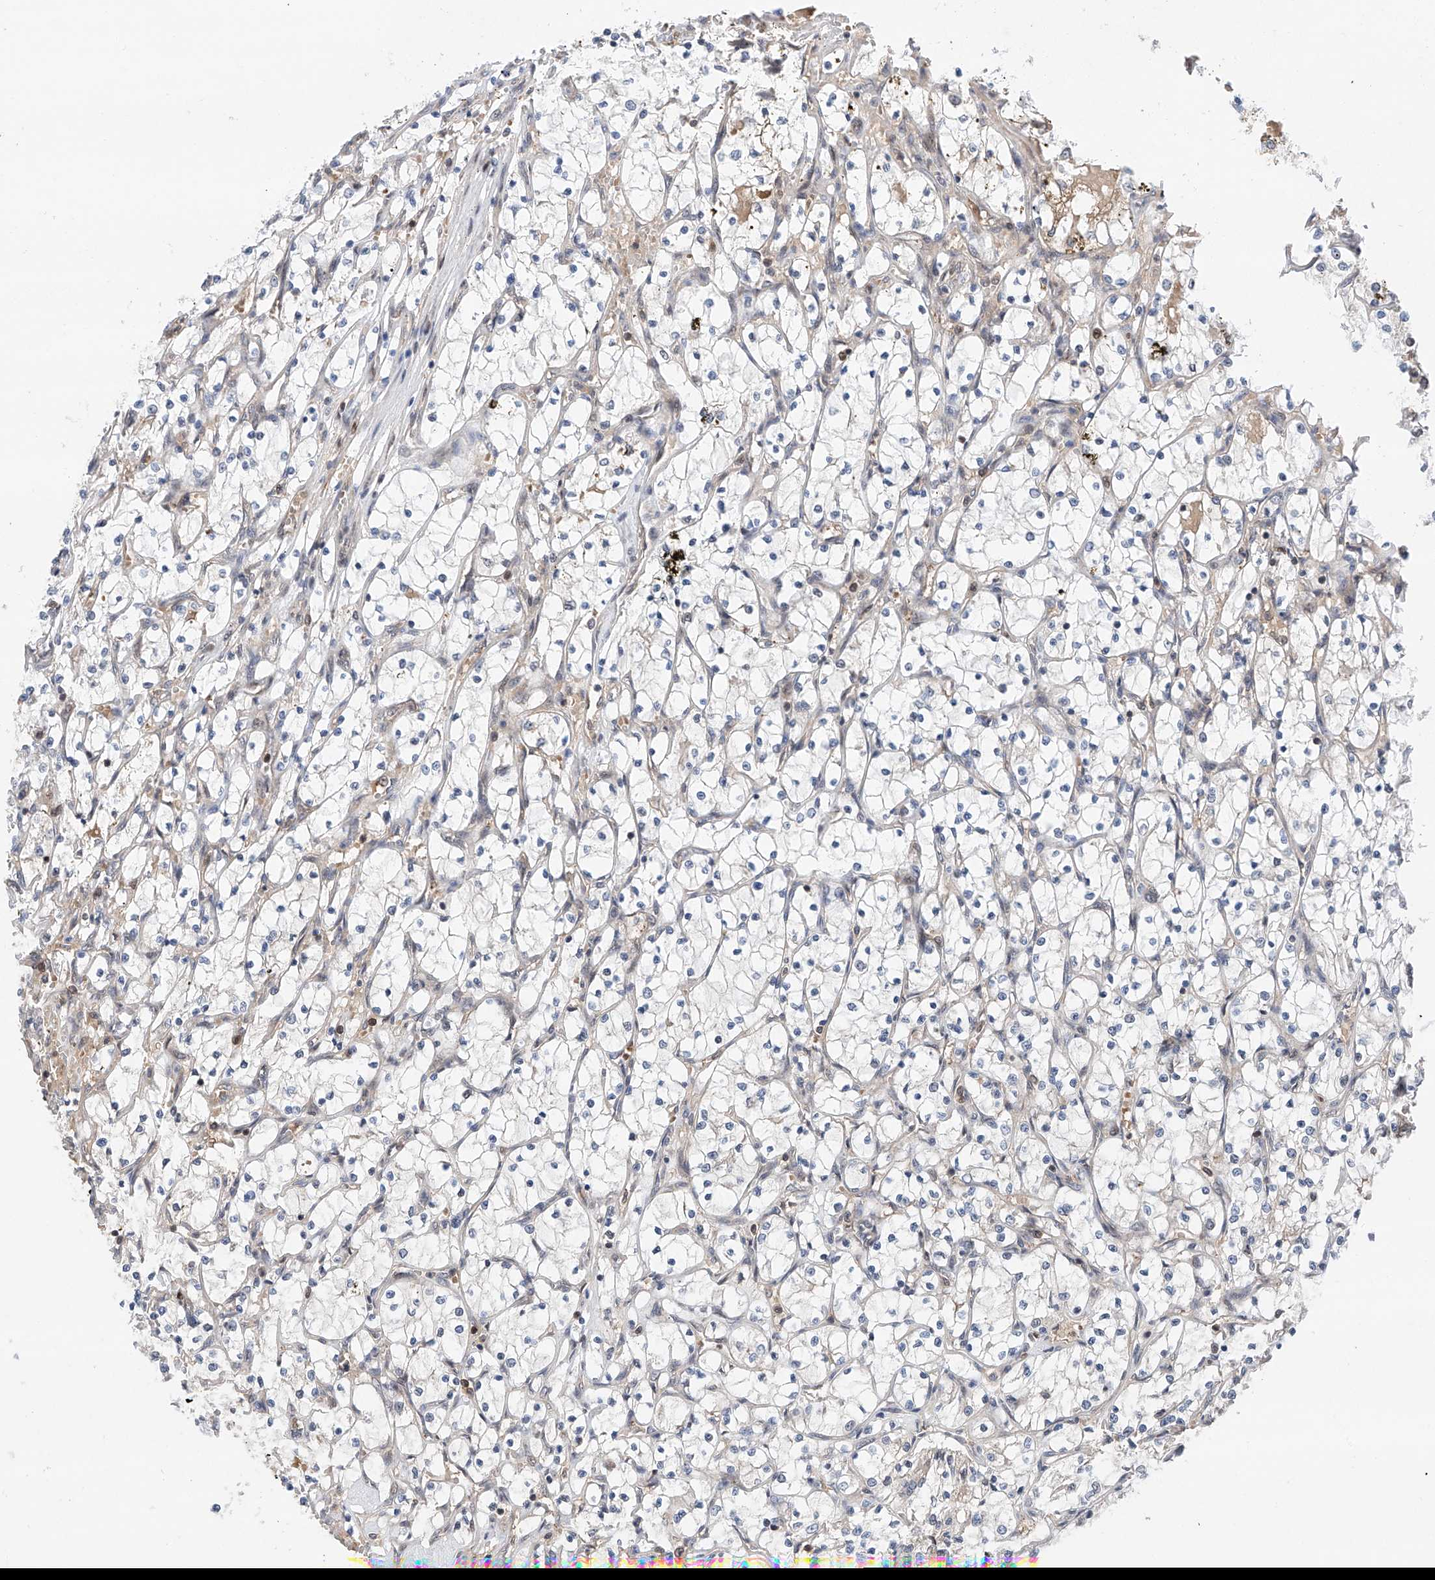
{"staining": {"intensity": "negative", "quantity": "none", "location": "none"}, "tissue": "renal cancer", "cell_type": "Tumor cells", "image_type": "cancer", "snomed": [{"axis": "morphology", "description": "Adenocarcinoma, NOS"}, {"axis": "topography", "description": "Kidney"}], "caption": "This is an immunohistochemistry micrograph of human adenocarcinoma (renal). There is no positivity in tumor cells.", "gene": "SNRNP200", "patient": {"sex": "female", "age": 69}}